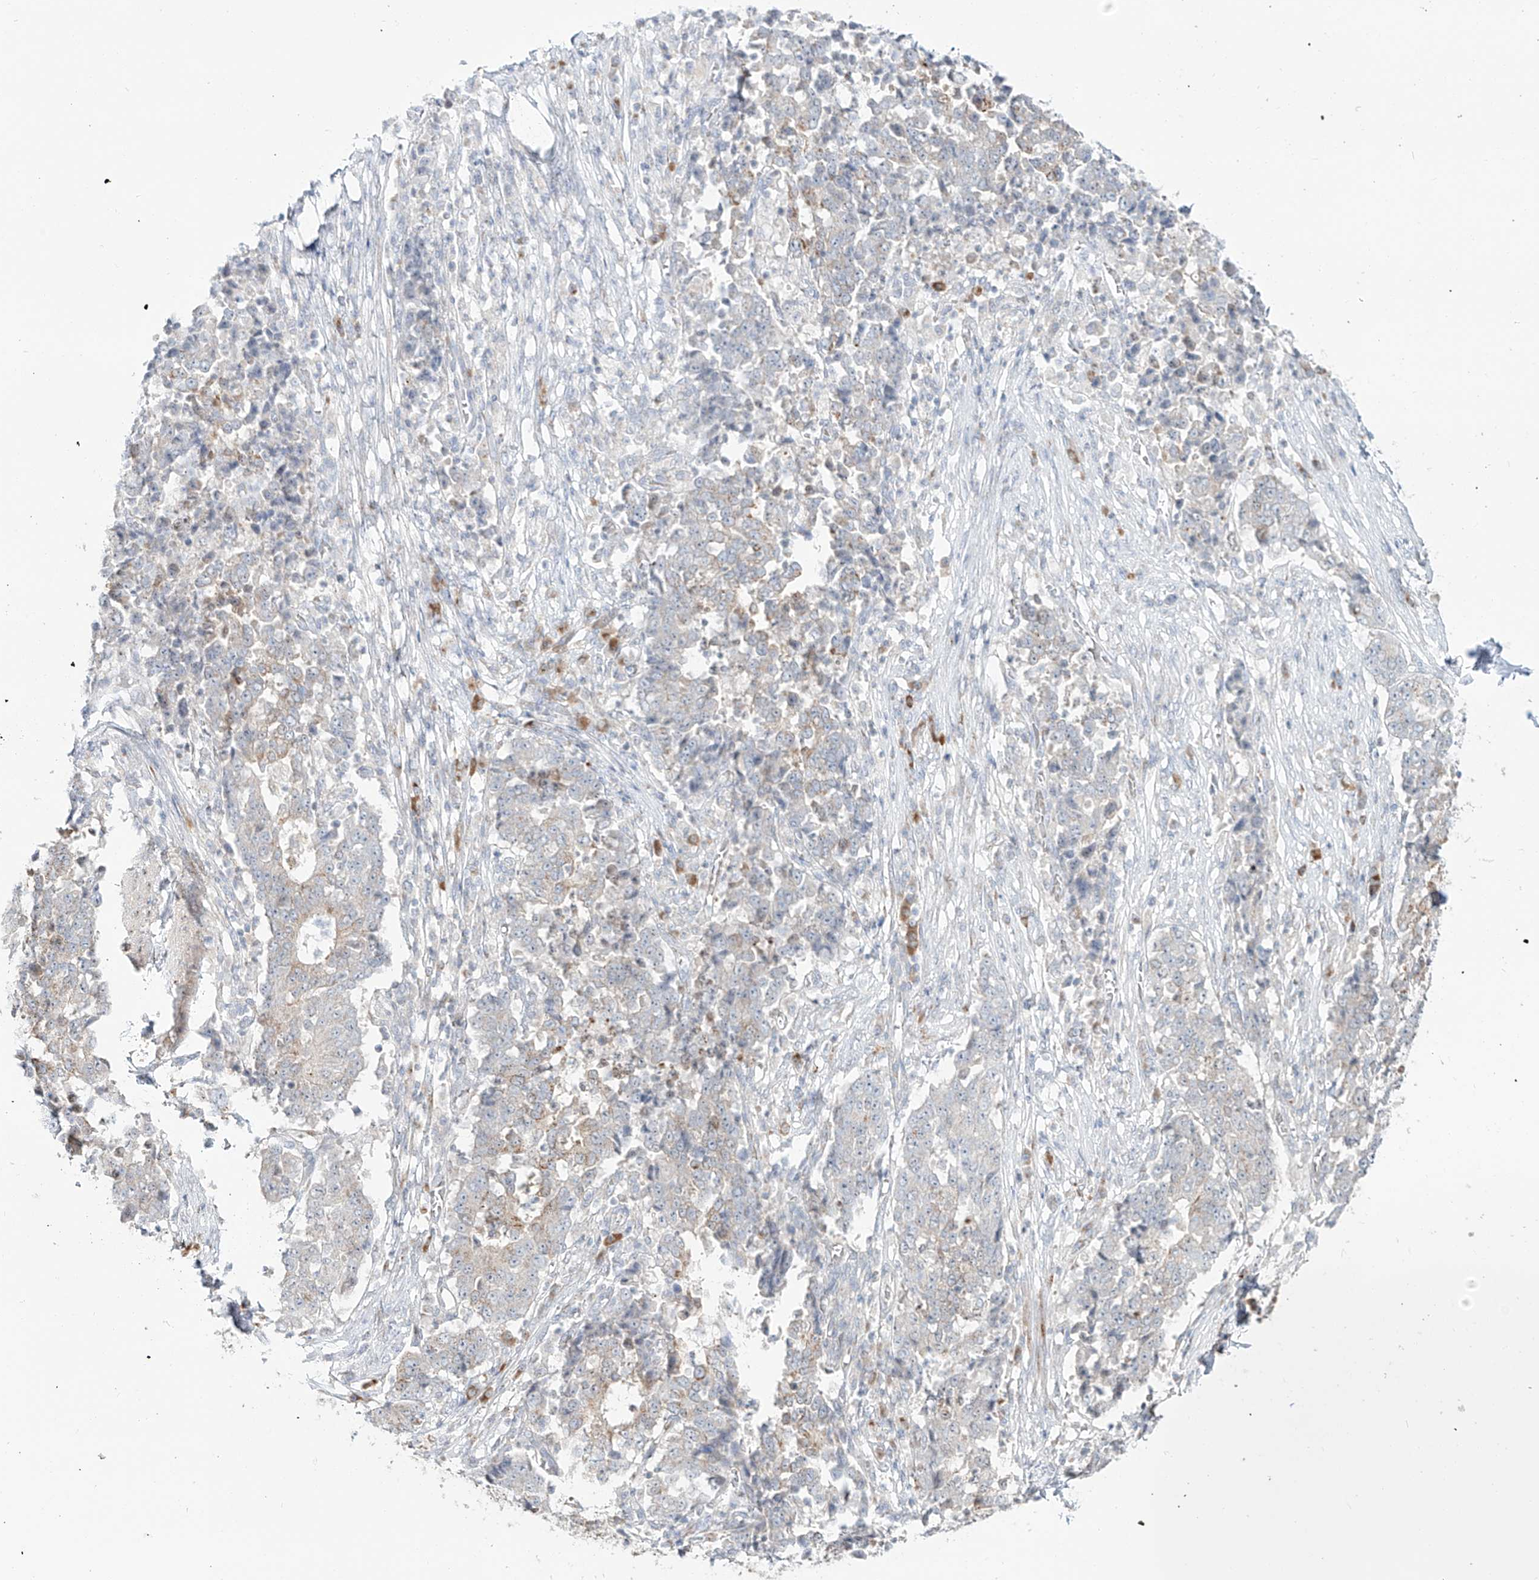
{"staining": {"intensity": "weak", "quantity": "<25%", "location": "cytoplasmic/membranous"}, "tissue": "stomach cancer", "cell_type": "Tumor cells", "image_type": "cancer", "snomed": [{"axis": "morphology", "description": "Adenocarcinoma, NOS"}, {"axis": "topography", "description": "Stomach"}], "caption": "Tumor cells are negative for protein expression in human stomach cancer.", "gene": "BSDC1", "patient": {"sex": "male", "age": 59}}